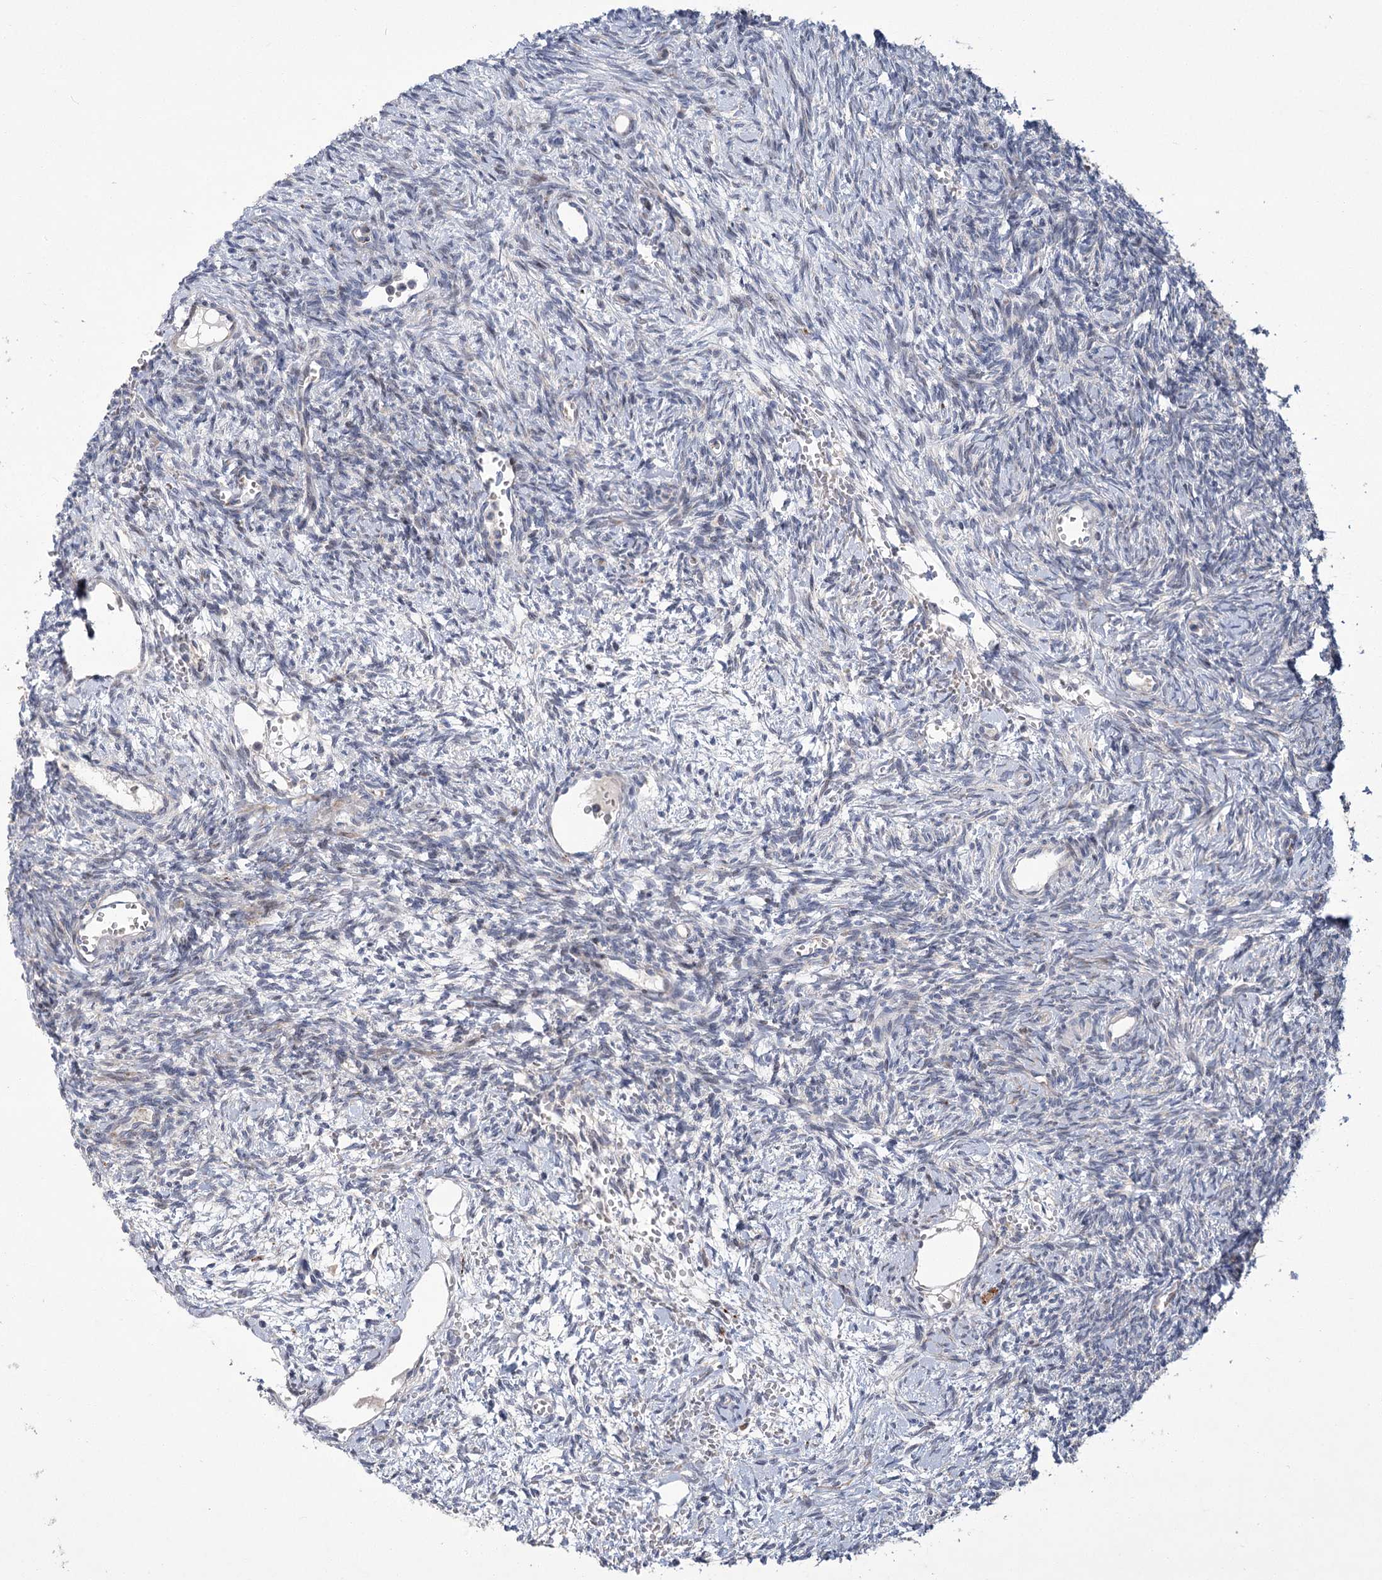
{"staining": {"intensity": "negative", "quantity": "none", "location": "none"}, "tissue": "ovary", "cell_type": "Ovarian stroma cells", "image_type": "normal", "snomed": [{"axis": "morphology", "description": "Normal tissue, NOS"}, {"axis": "topography", "description": "Ovary"}], "caption": "Protein analysis of unremarkable ovary exhibits no significant staining in ovarian stroma cells. Brightfield microscopy of IHC stained with DAB (brown) and hematoxylin (blue), captured at high magnification.", "gene": "GCNT4", "patient": {"sex": "female", "age": 39}}